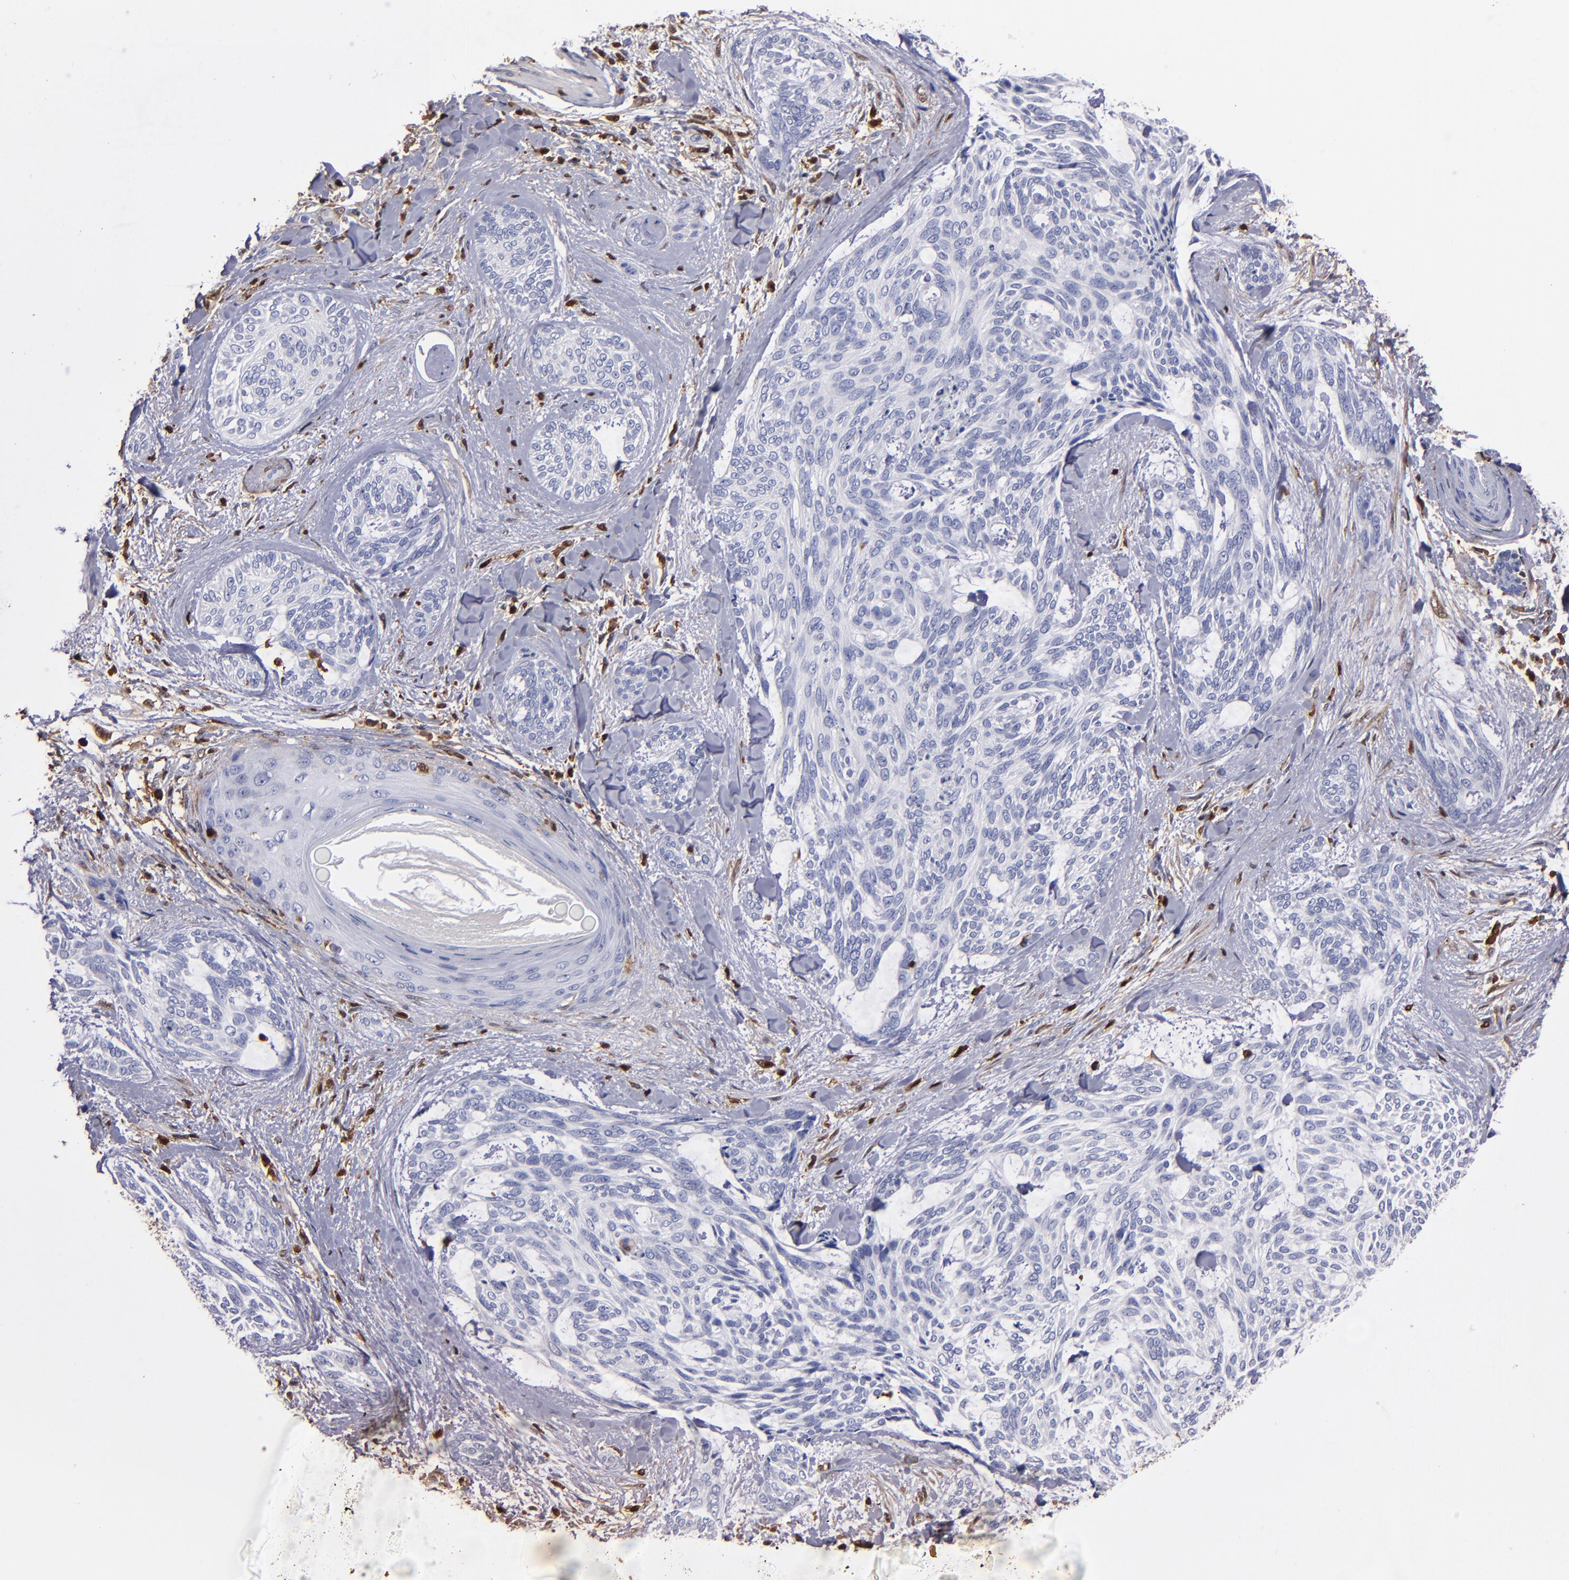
{"staining": {"intensity": "negative", "quantity": "none", "location": "none"}, "tissue": "skin cancer", "cell_type": "Tumor cells", "image_type": "cancer", "snomed": [{"axis": "morphology", "description": "Normal tissue, NOS"}, {"axis": "morphology", "description": "Basal cell carcinoma"}, {"axis": "topography", "description": "Skin"}], "caption": "Immunohistochemistry (IHC) image of neoplastic tissue: human basal cell carcinoma (skin) stained with DAB exhibits no significant protein staining in tumor cells.", "gene": "S100A4", "patient": {"sex": "female", "age": 71}}